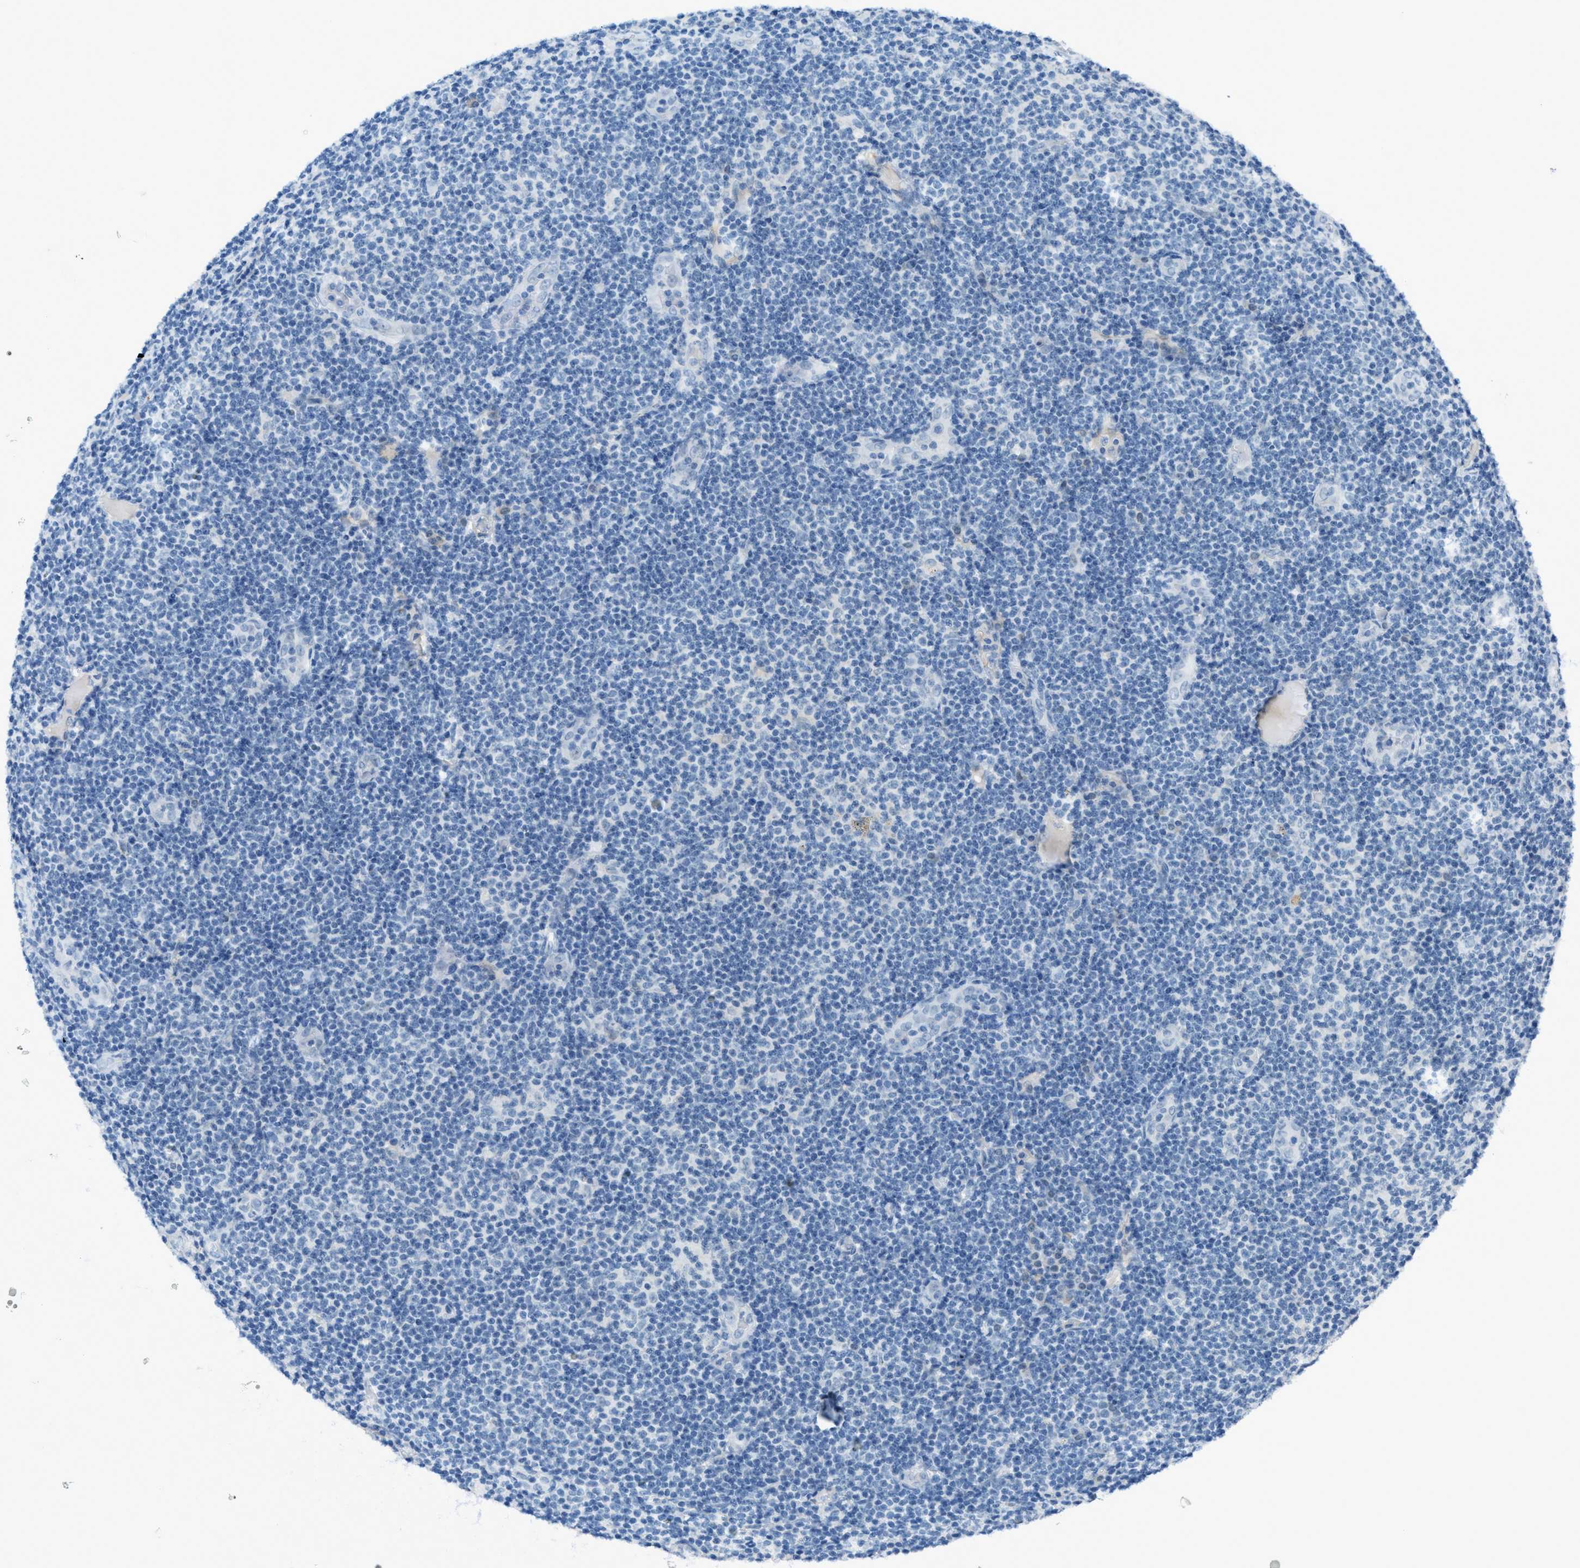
{"staining": {"intensity": "negative", "quantity": "none", "location": "none"}, "tissue": "lymphoma", "cell_type": "Tumor cells", "image_type": "cancer", "snomed": [{"axis": "morphology", "description": "Malignant lymphoma, non-Hodgkin's type, Low grade"}, {"axis": "topography", "description": "Lymph node"}], "caption": "Tumor cells show no significant positivity in malignant lymphoma, non-Hodgkin's type (low-grade). (Brightfield microscopy of DAB (3,3'-diaminobenzidine) immunohistochemistry (IHC) at high magnification).", "gene": "KLHL8", "patient": {"sex": "male", "age": 83}}